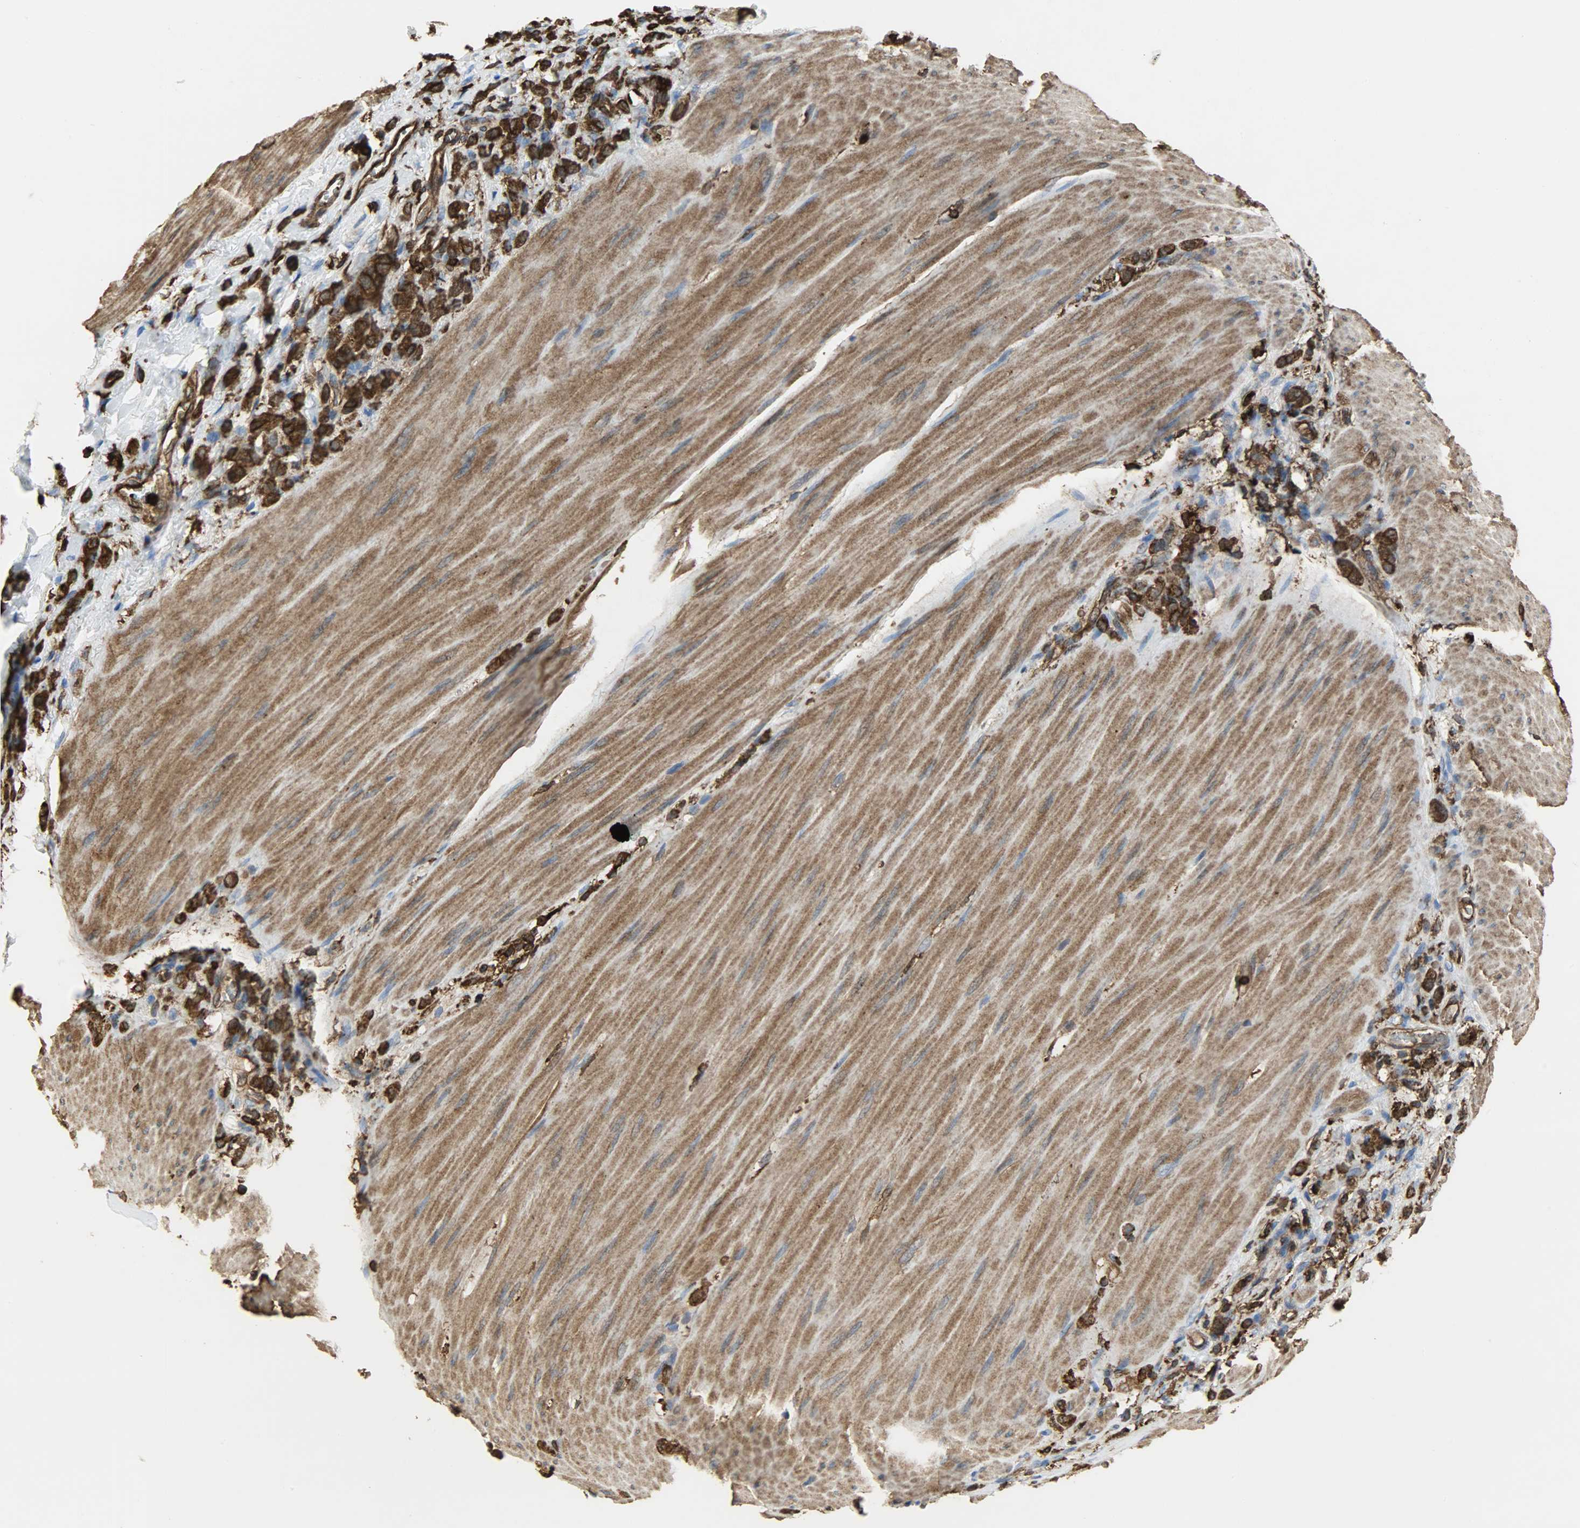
{"staining": {"intensity": "strong", "quantity": ">75%", "location": "cytoplasmic/membranous"}, "tissue": "stomach cancer", "cell_type": "Tumor cells", "image_type": "cancer", "snomed": [{"axis": "morphology", "description": "Adenocarcinoma, NOS"}, {"axis": "topography", "description": "Stomach"}], "caption": "Approximately >75% of tumor cells in human stomach cancer (adenocarcinoma) reveal strong cytoplasmic/membranous protein expression as visualized by brown immunohistochemical staining.", "gene": "VASP", "patient": {"sex": "male", "age": 82}}